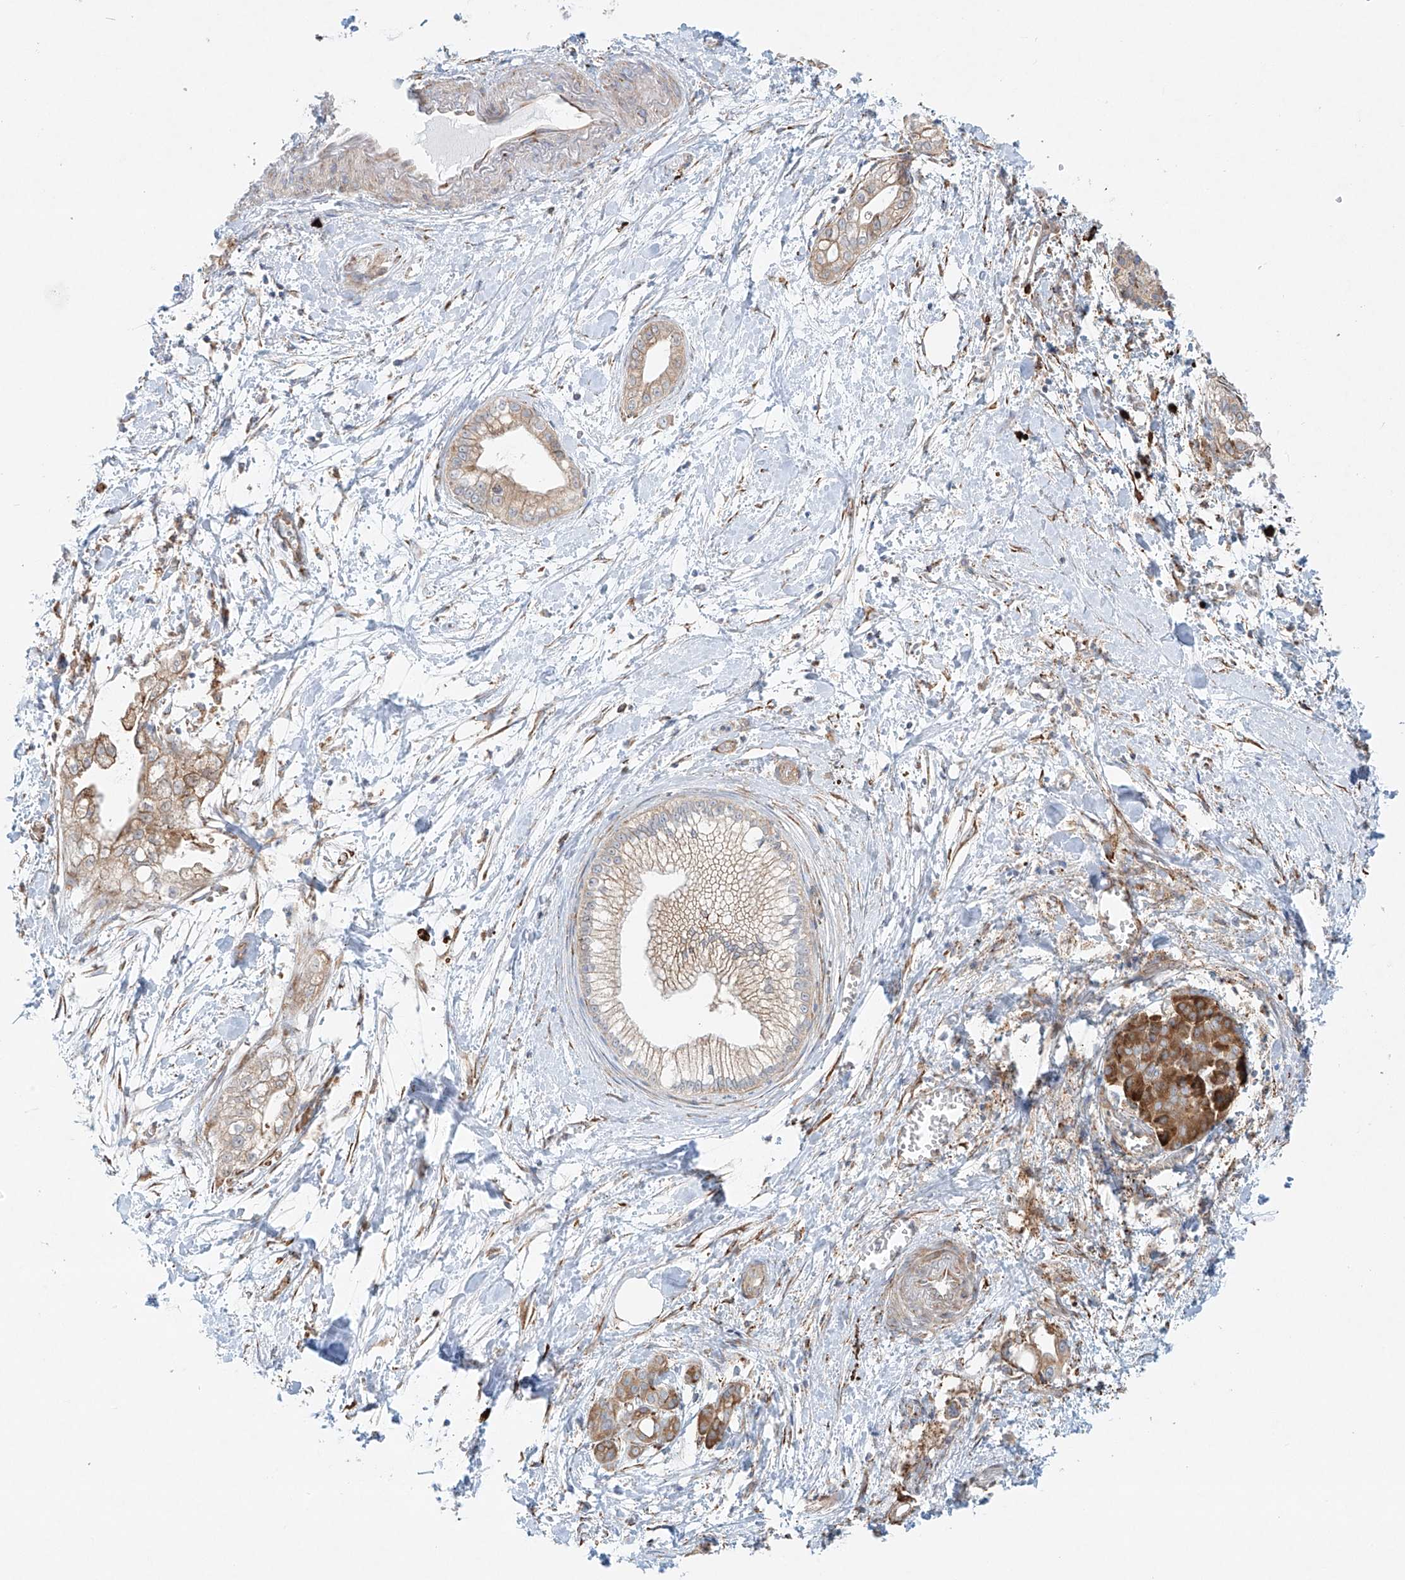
{"staining": {"intensity": "weak", "quantity": ">75%", "location": "cytoplasmic/membranous"}, "tissue": "pancreatic cancer", "cell_type": "Tumor cells", "image_type": "cancer", "snomed": [{"axis": "morphology", "description": "Adenocarcinoma, NOS"}, {"axis": "topography", "description": "Pancreas"}], "caption": "Protein staining by immunohistochemistry (IHC) shows weak cytoplasmic/membranous positivity in about >75% of tumor cells in pancreatic adenocarcinoma. Ihc stains the protein in brown and the nuclei are stained blue.", "gene": "EIPR1", "patient": {"sex": "male", "age": 68}}